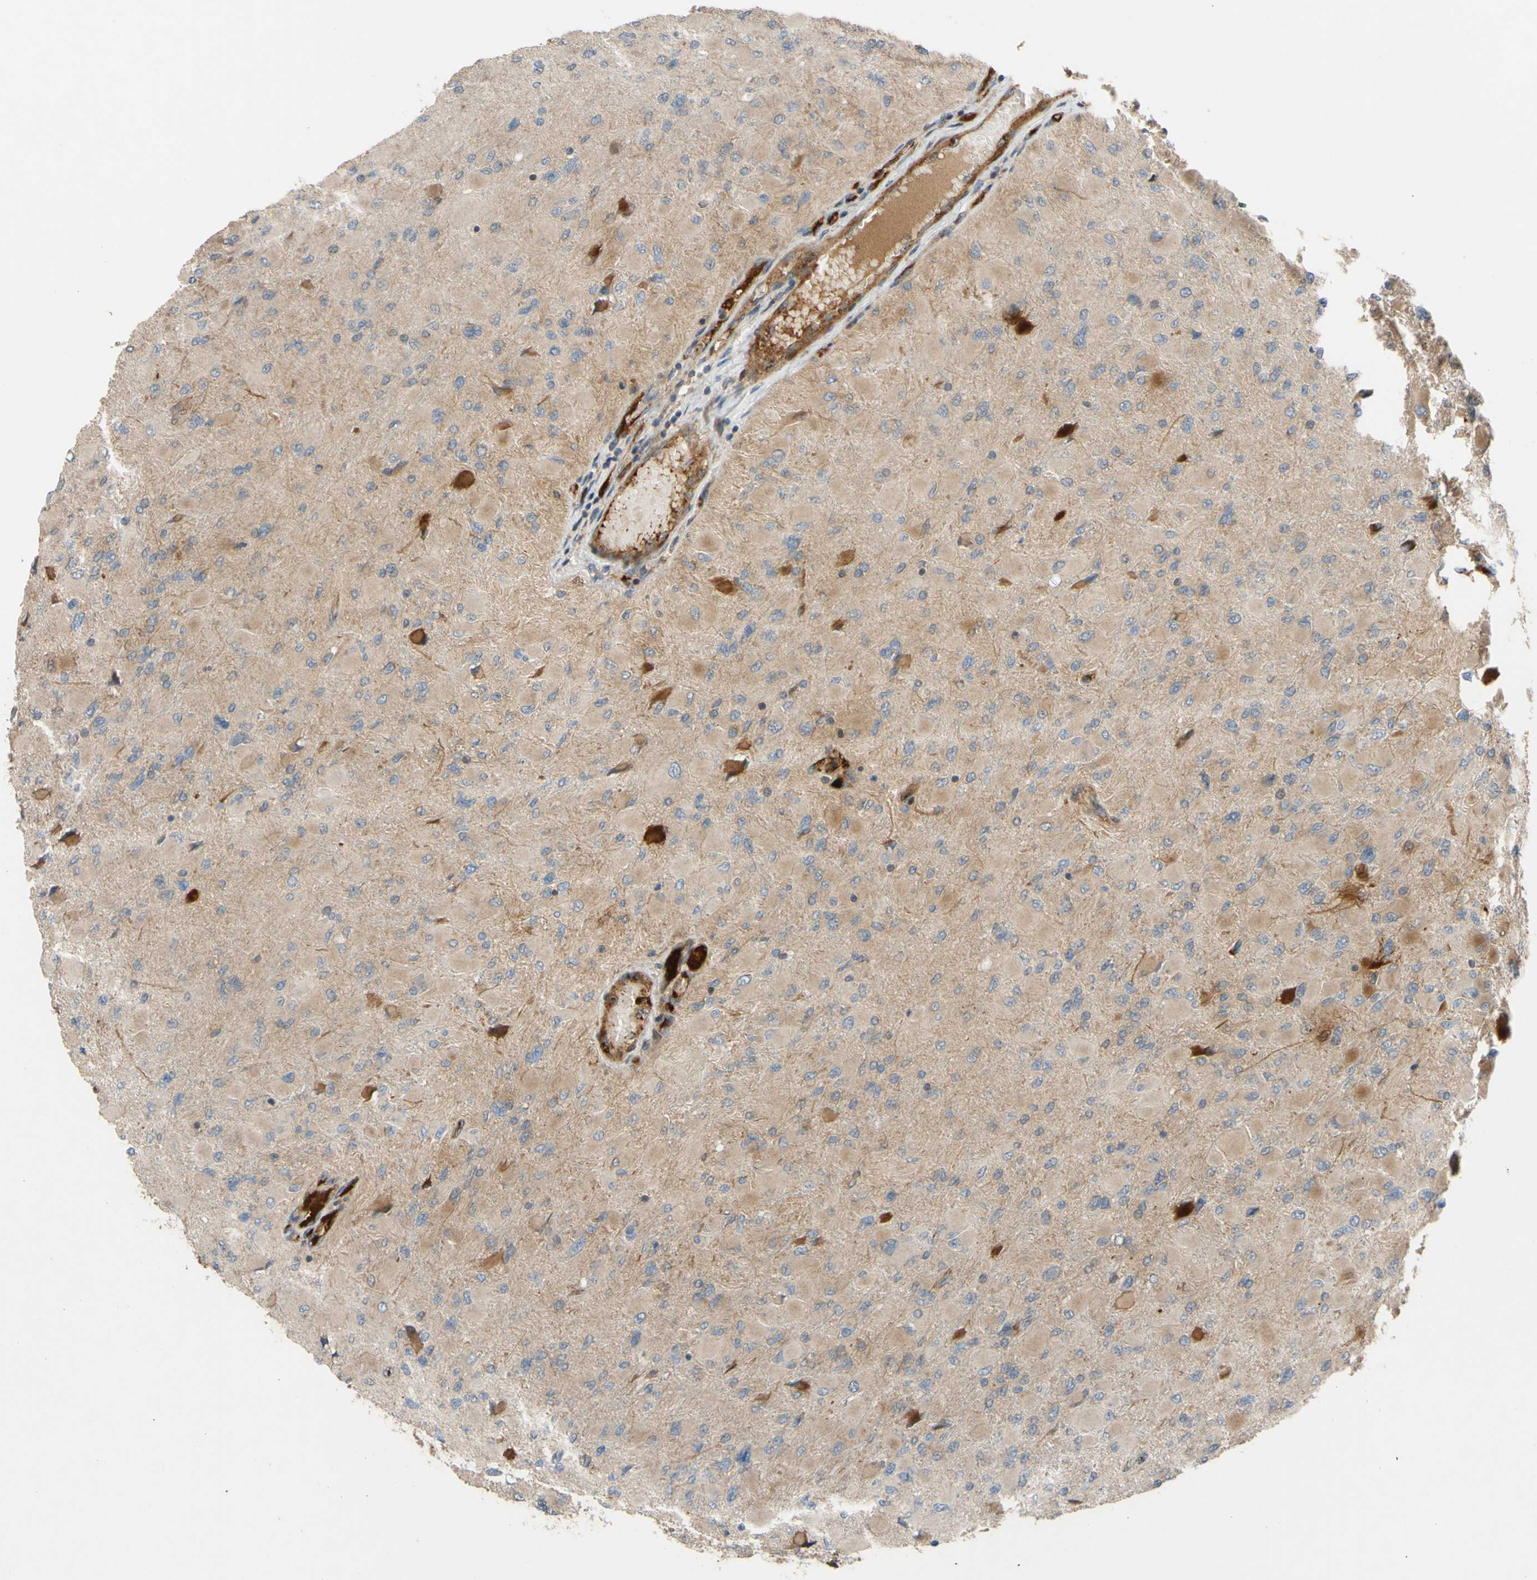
{"staining": {"intensity": "moderate", "quantity": "<25%", "location": "cytoplasmic/membranous"}, "tissue": "glioma", "cell_type": "Tumor cells", "image_type": "cancer", "snomed": [{"axis": "morphology", "description": "Glioma, malignant, High grade"}, {"axis": "topography", "description": "Cerebral cortex"}], "caption": "Tumor cells reveal low levels of moderate cytoplasmic/membranous positivity in about <25% of cells in human glioma.", "gene": "SPTLC1", "patient": {"sex": "female", "age": 36}}